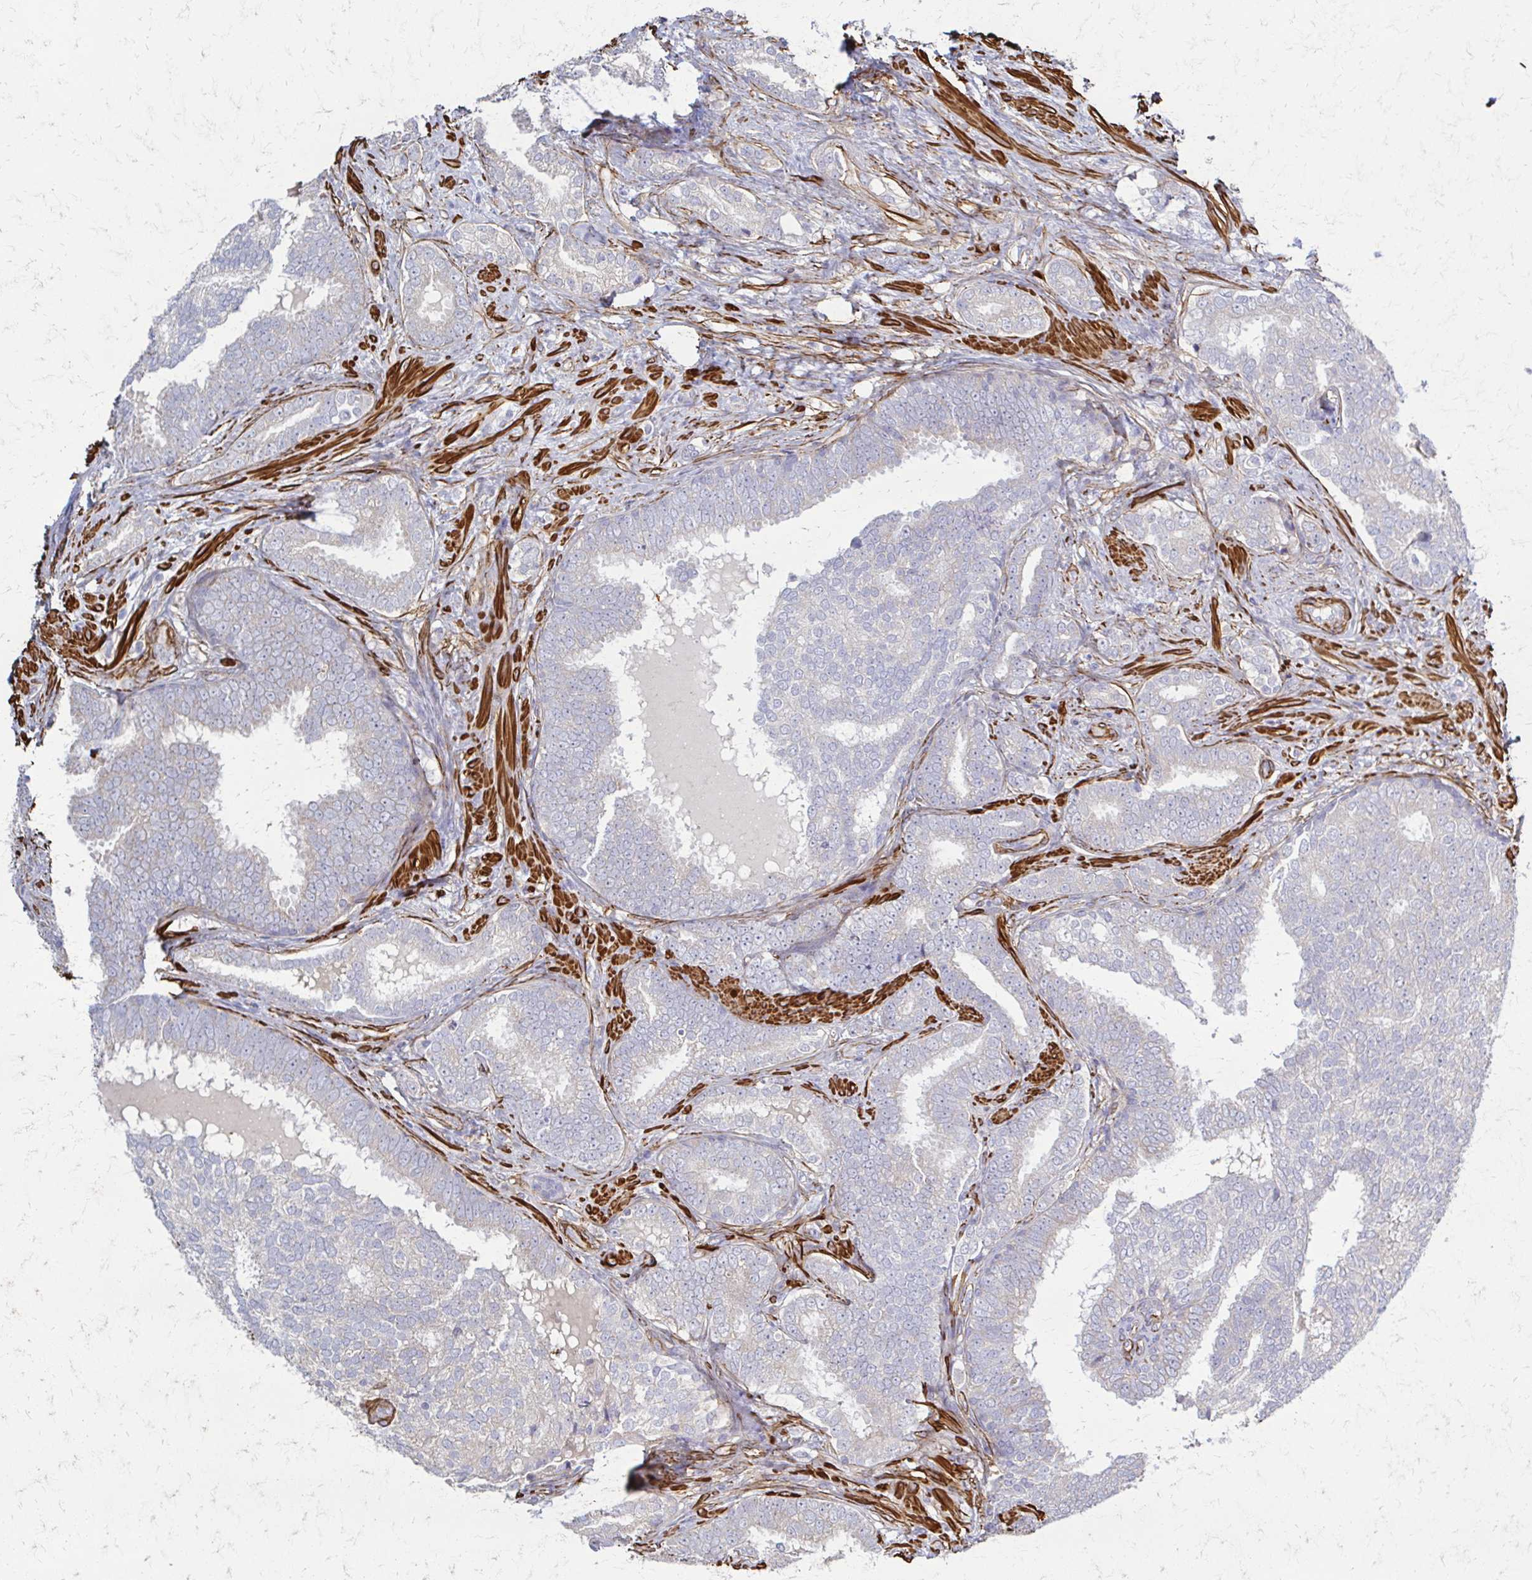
{"staining": {"intensity": "negative", "quantity": "none", "location": "none"}, "tissue": "prostate cancer", "cell_type": "Tumor cells", "image_type": "cancer", "snomed": [{"axis": "morphology", "description": "Adenocarcinoma, High grade"}, {"axis": "topography", "description": "Prostate"}], "caption": "Immunohistochemistry micrograph of prostate cancer stained for a protein (brown), which shows no staining in tumor cells. (Stains: DAB (3,3'-diaminobenzidine) immunohistochemistry with hematoxylin counter stain, Microscopy: brightfield microscopy at high magnification).", "gene": "TIMMDC1", "patient": {"sex": "male", "age": 72}}